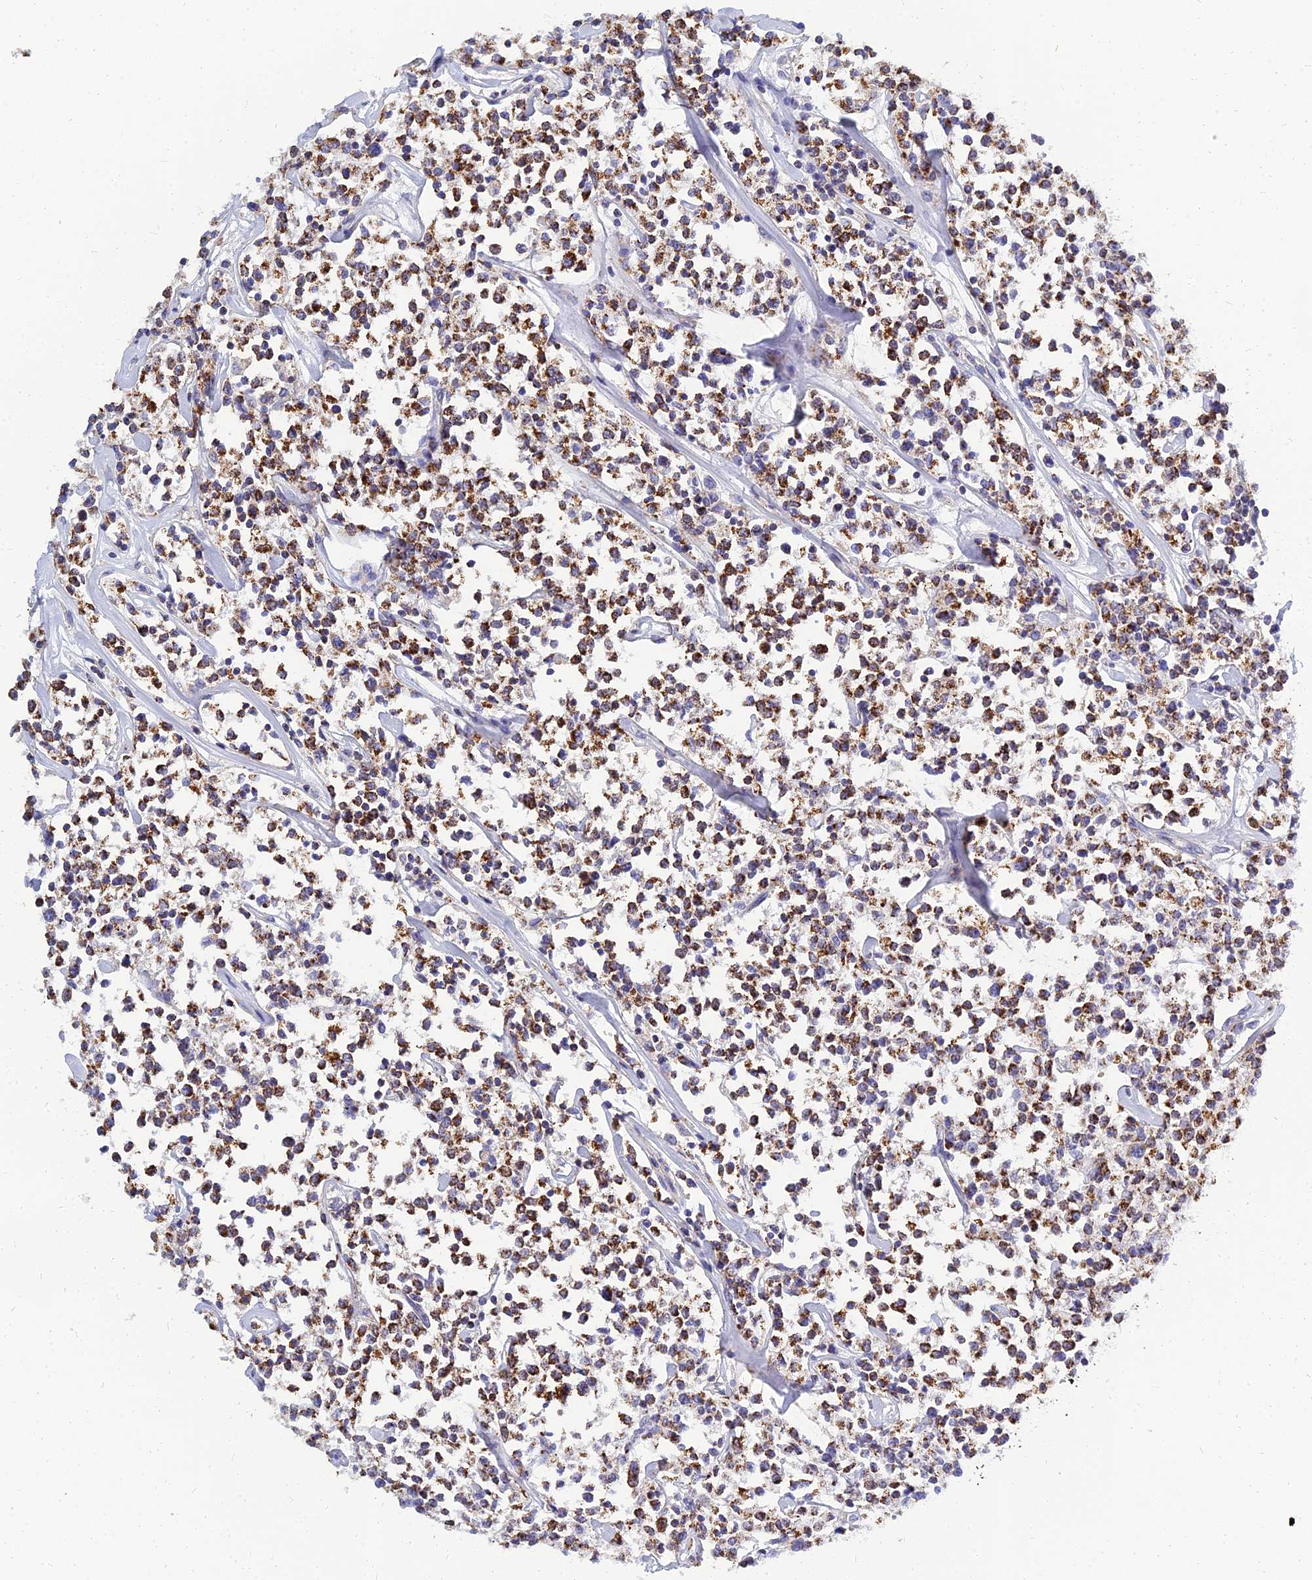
{"staining": {"intensity": "moderate", "quantity": ">75%", "location": "cytoplasmic/membranous"}, "tissue": "lymphoma", "cell_type": "Tumor cells", "image_type": "cancer", "snomed": [{"axis": "morphology", "description": "Malignant lymphoma, non-Hodgkin's type, Low grade"}, {"axis": "topography", "description": "Small intestine"}], "caption": "A brown stain shows moderate cytoplasmic/membranous positivity of a protein in human lymphoma tumor cells. (Stains: DAB (3,3'-diaminobenzidine) in brown, nuclei in blue, Microscopy: brightfield microscopy at high magnification).", "gene": "NPY", "patient": {"sex": "female", "age": 59}}